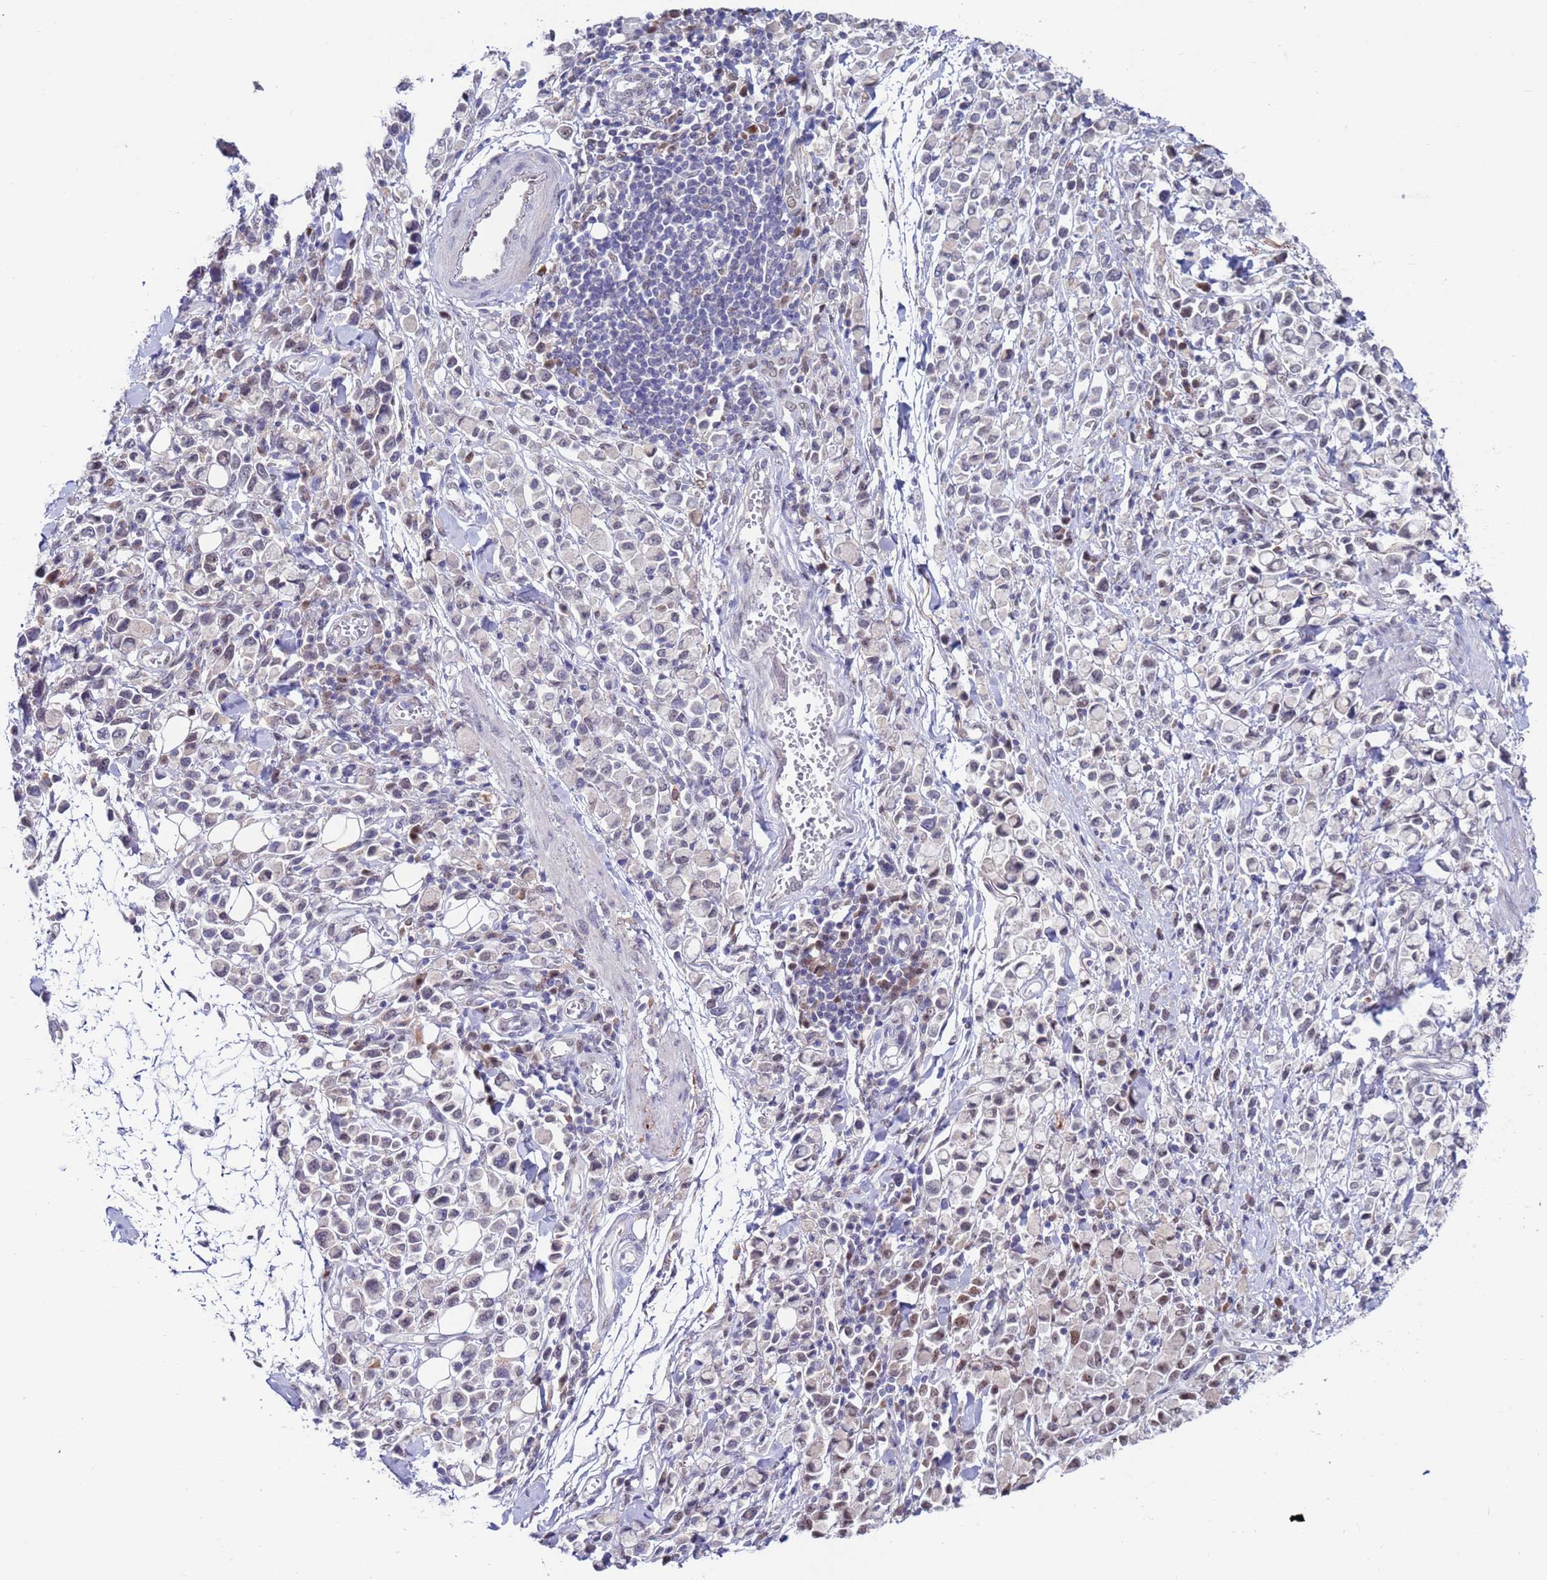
{"staining": {"intensity": "negative", "quantity": "none", "location": "none"}, "tissue": "stomach cancer", "cell_type": "Tumor cells", "image_type": "cancer", "snomed": [{"axis": "morphology", "description": "Adenocarcinoma, NOS"}, {"axis": "topography", "description": "Stomach"}], "caption": "Micrograph shows no significant protein staining in tumor cells of stomach cancer (adenocarcinoma). Brightfield microscopy of immunohistochemistry stained with DAB (brown) and hematoxylin (blue), captured at high magnification.", "gene": "FBXO27", "patient": {"sex": "female", "age": 81}}